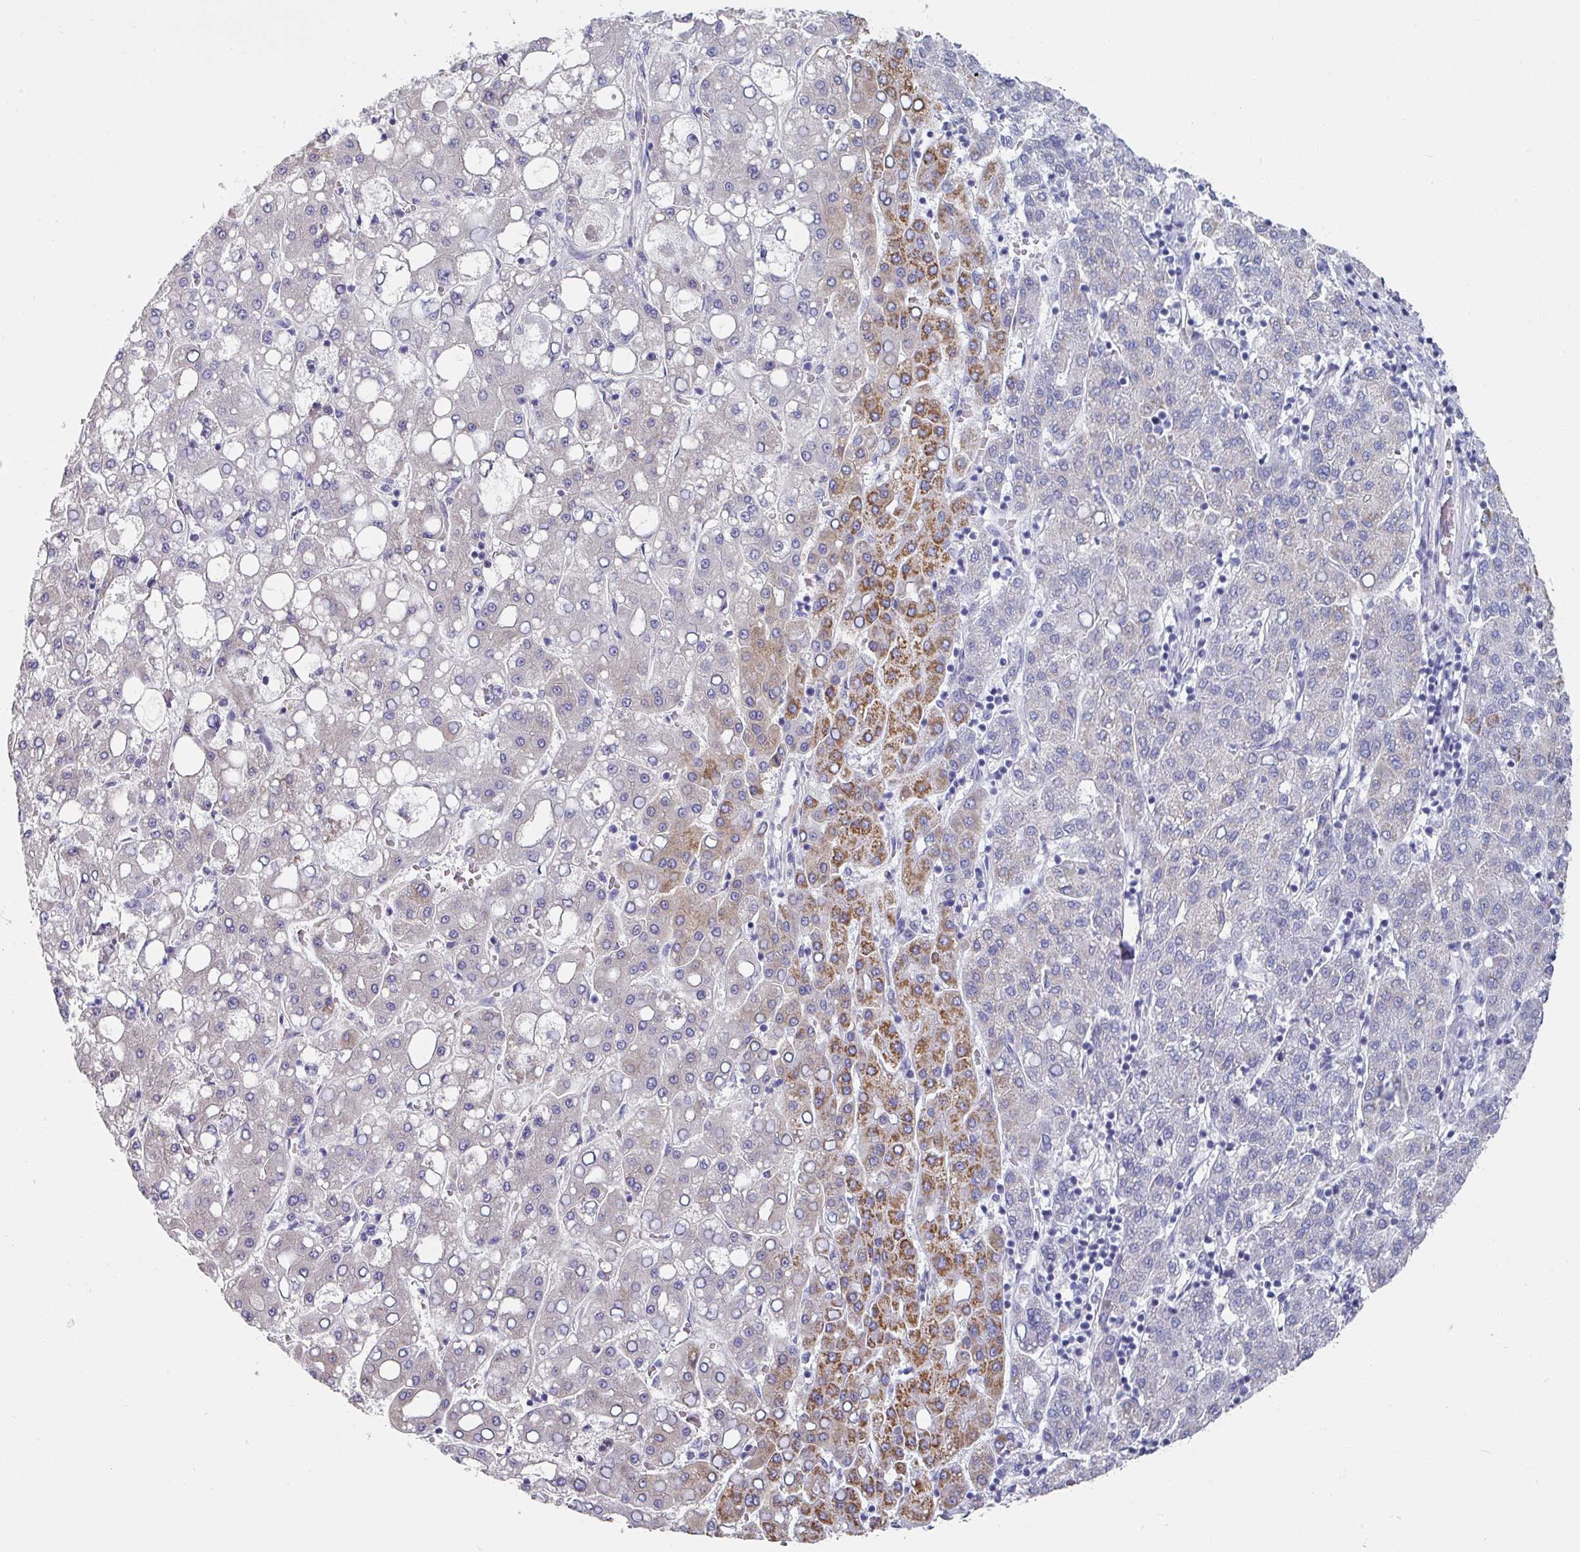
{"staining": {"intensity": "strong", "quantity": "25%-75%", "location": "cytoplasmic/membranous"}, "tissue": "liver cancer", "cell_type": "Tumor cells", "image_type": "cancer", "snomed": [{"axis": "morphology", "description": "Carcinoma, Hepatocellular, NOS"}, {"axis": "topography", "description": "Liver"}], "caption": "This is a histology image of immunohistochemistry staining of liver cancer, which shows strong expression in the cytoplasmic/membranous of tumor cells.", "gene": "SETBP1", "patient": {"sex": "male", "age": 65}}